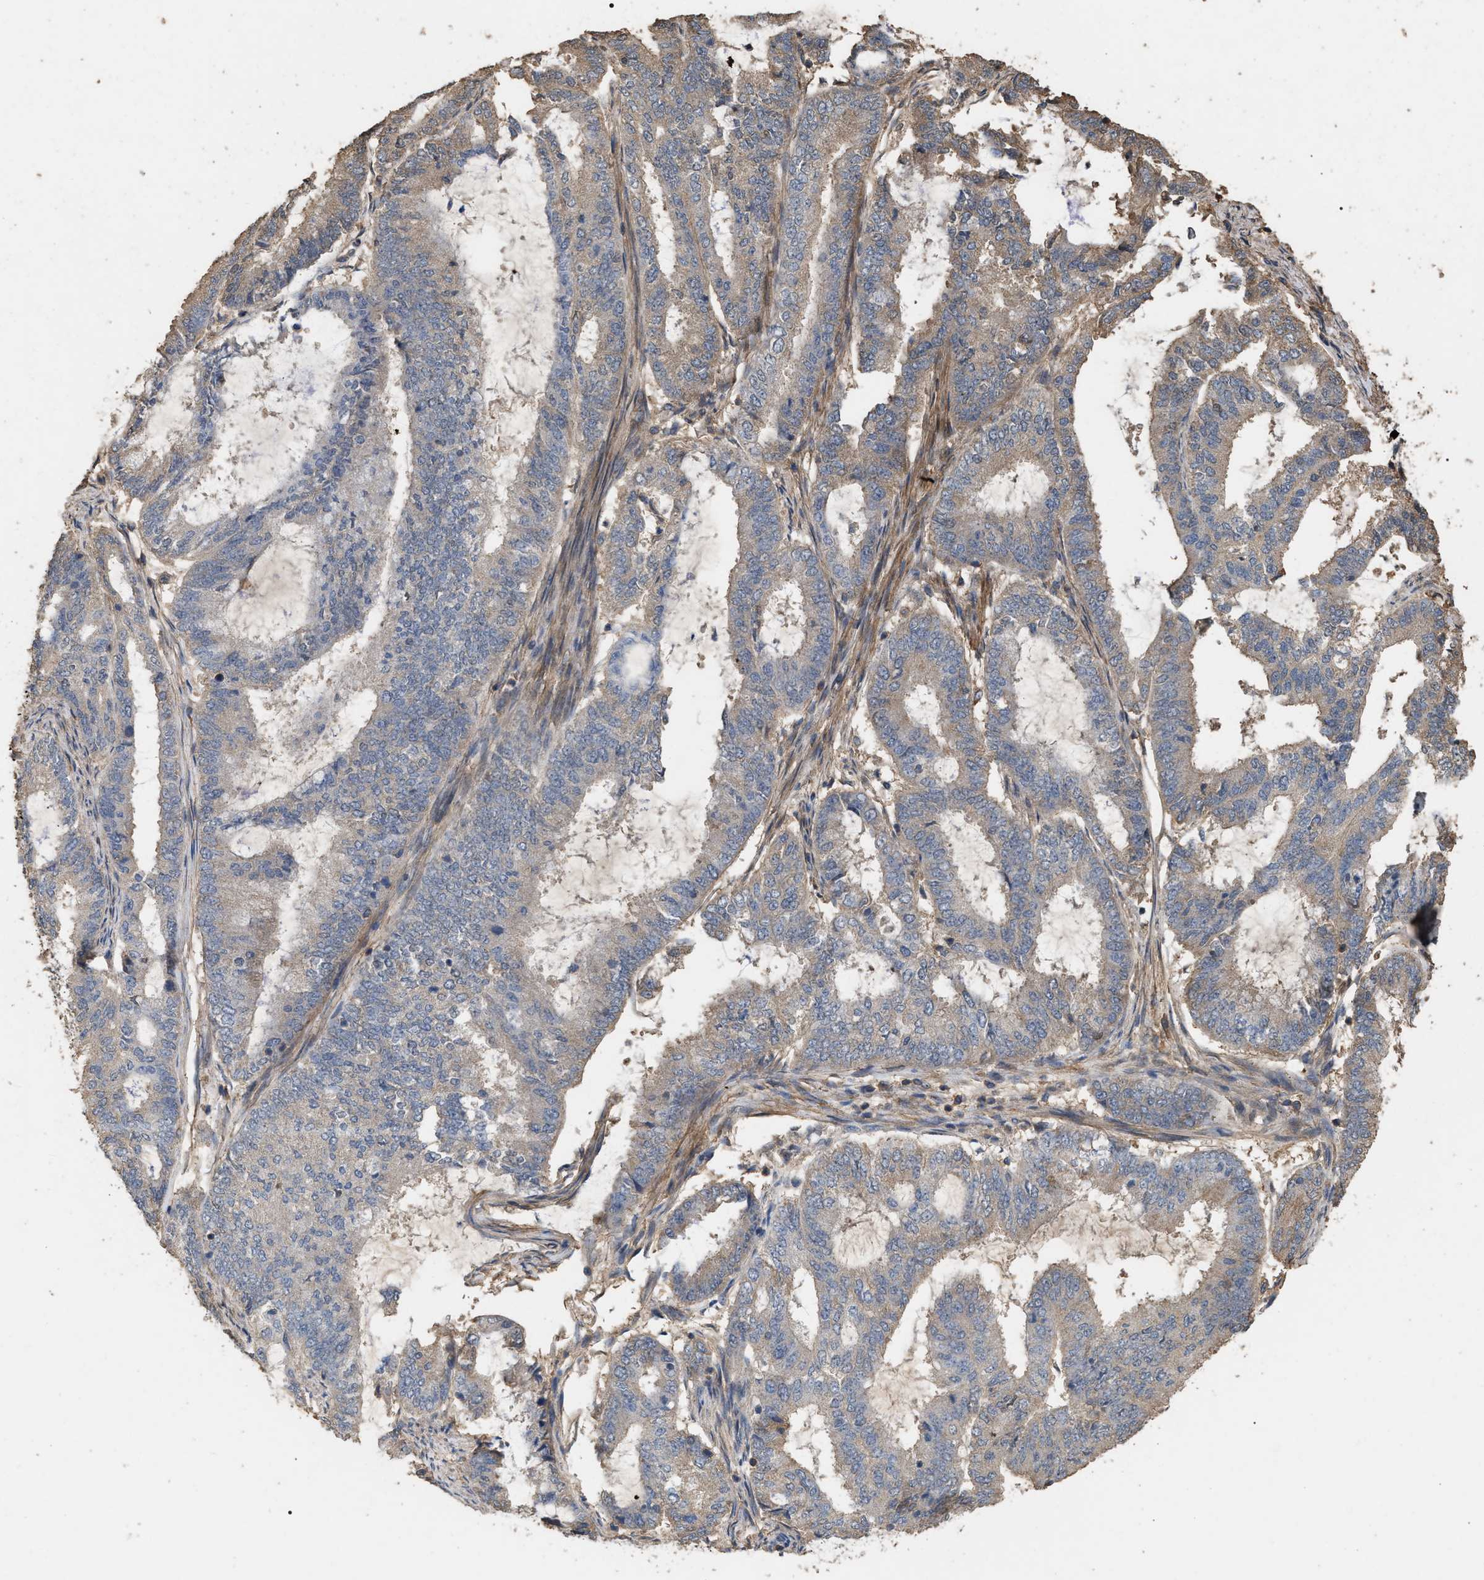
{"staining": {"intensity": "weak", "quantity": "<25%", "location": "cytoplasmic/membranous"}, "tissue": "endometrial cancer", "cell_type": "Tumor cells", "image_type": "cancer", "snomed": [{"axis": "morphology", "description": "Adenocarcinoma, NOS"}, {"axis": "topography", "description": "Endometrium"}], "caption": "Tumor cells are negative for protein expression in human adenocarcinoma (endometrial). (DAB (3,3'-diaminobenzidine) IHC visualized using brightfield microscopy, high magnification).", "gene": "HTRA3", "patient": {"sex": "female", "age": 51}}